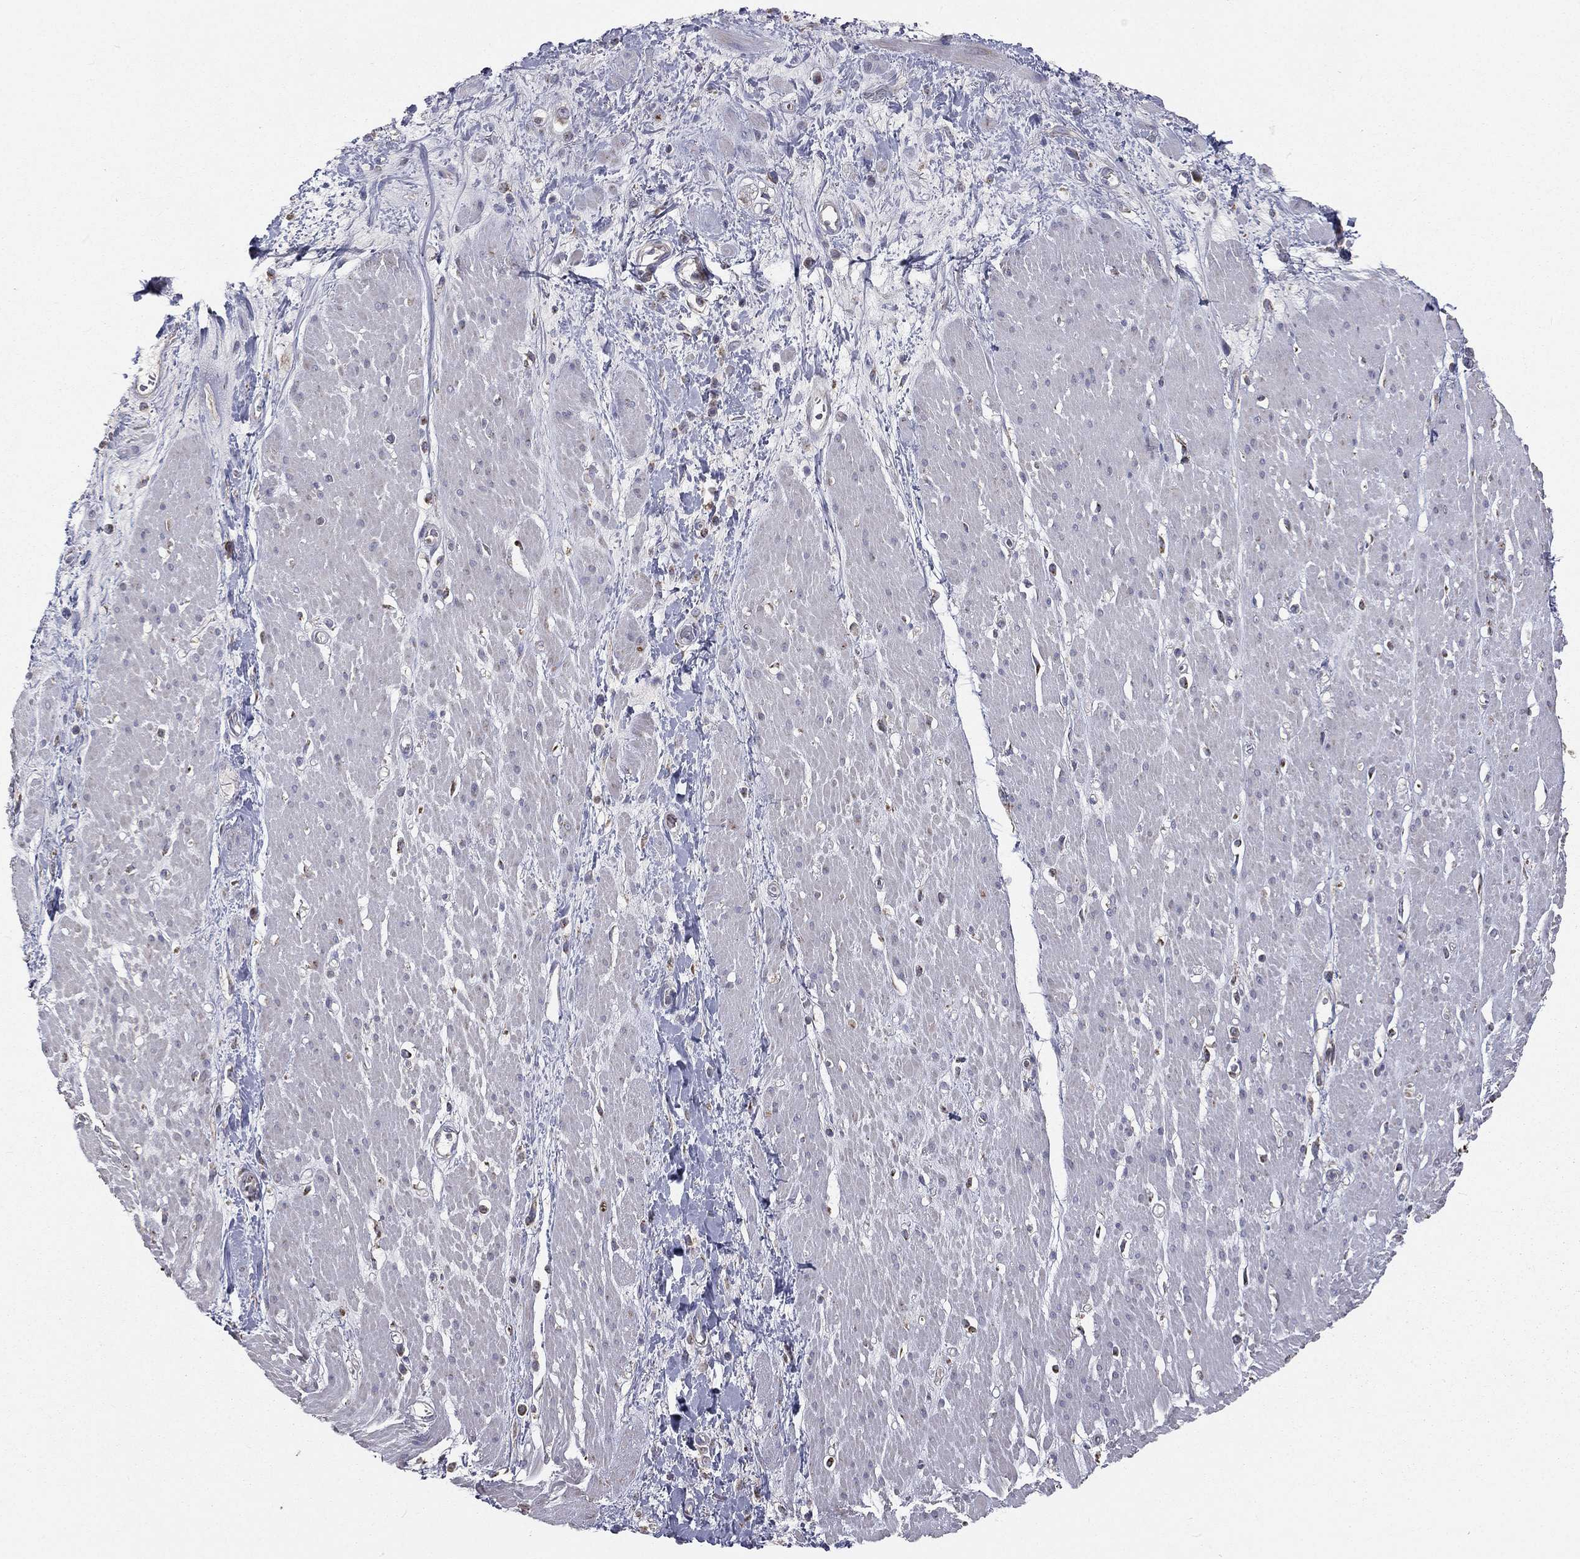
{"staining": {"intensity": "negative", "quantity": "none", "location": "none"}, "tissue": "smooth muscle", "cell_type": "Smooth muscle cells", "image_type": "normal", "snomed": [{"axis": "morphology", "description": "Normal tissue, NOS"}, {"axis": "topography", "description": "Soft tissue"}, {"axis": "topography", "description": "Smooth muscle"}], "caption": "An immunohistochemistry (IHC) histopathology image of benign smooth muscle is shown. There is no staining in smooth muscle cells of smooth muscle.", "gene": "HADH", "patient": {"sex": "male", "age": 72}}